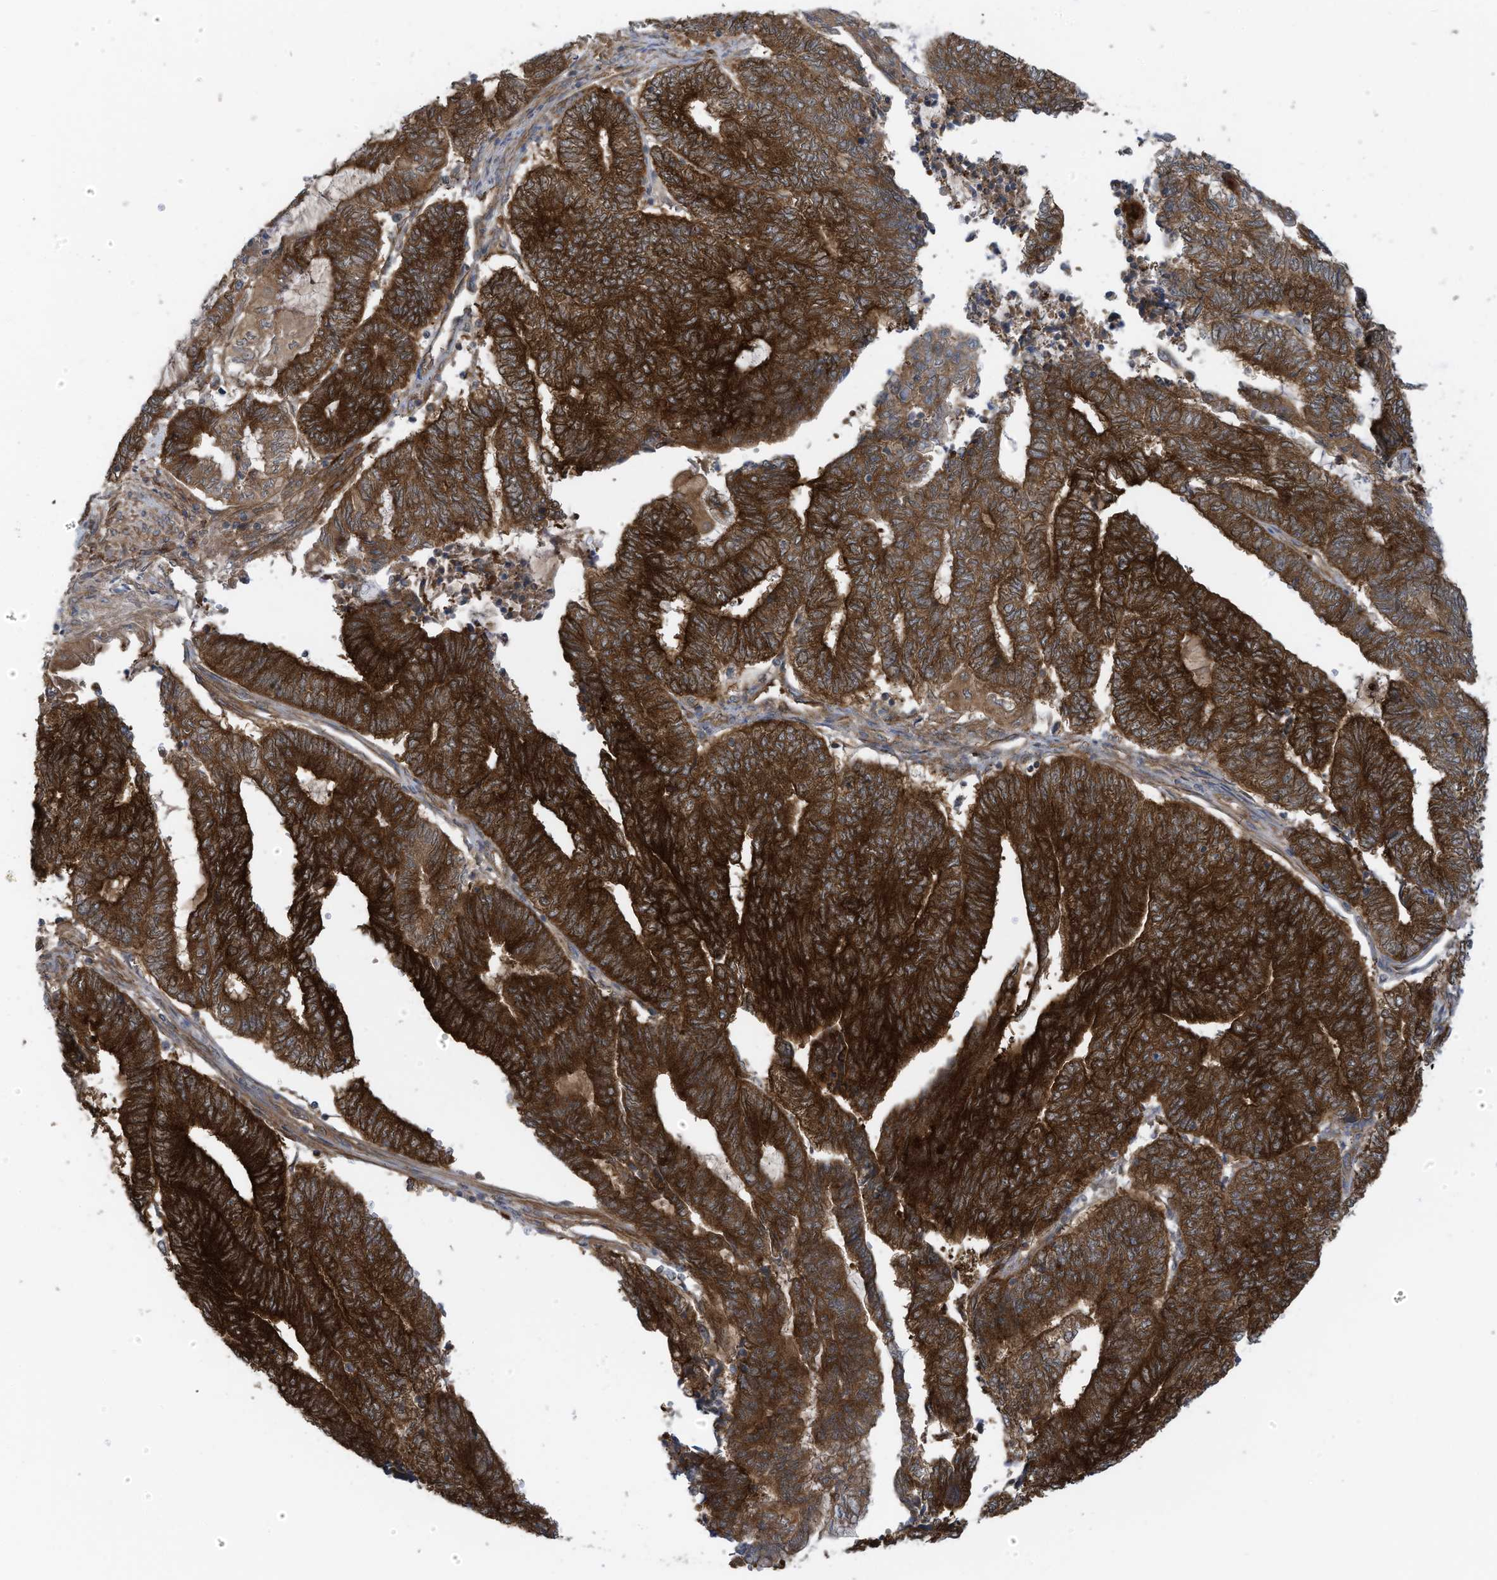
{"staining": {"intensity": "strong", "quantity": ">75%", "location": "cytoplasmic/membranous"}, "tissue": "endometrial cancer", "cell_type": "Tumor cells", "image_type": "cancer", "snomed": [{"axis": "morphology", "description": "Adenocarcinoma, NOS"}, {"axis": "topography", "description": "Uterus"}, {"axis": "topography", "description": "Endometrium"}], "caption": "A micrograph of human adenocarcinoma (endometrial) stained for a protein reveals strong cytoplasmic/membranous brown staining in tumor cells. Using DAB (brown) and hematoxylin (blue) stains, captured at high magnification using brightfield microscopy.", "gene": "REPS1", "patient": {"sex": "female", "age": 70}}